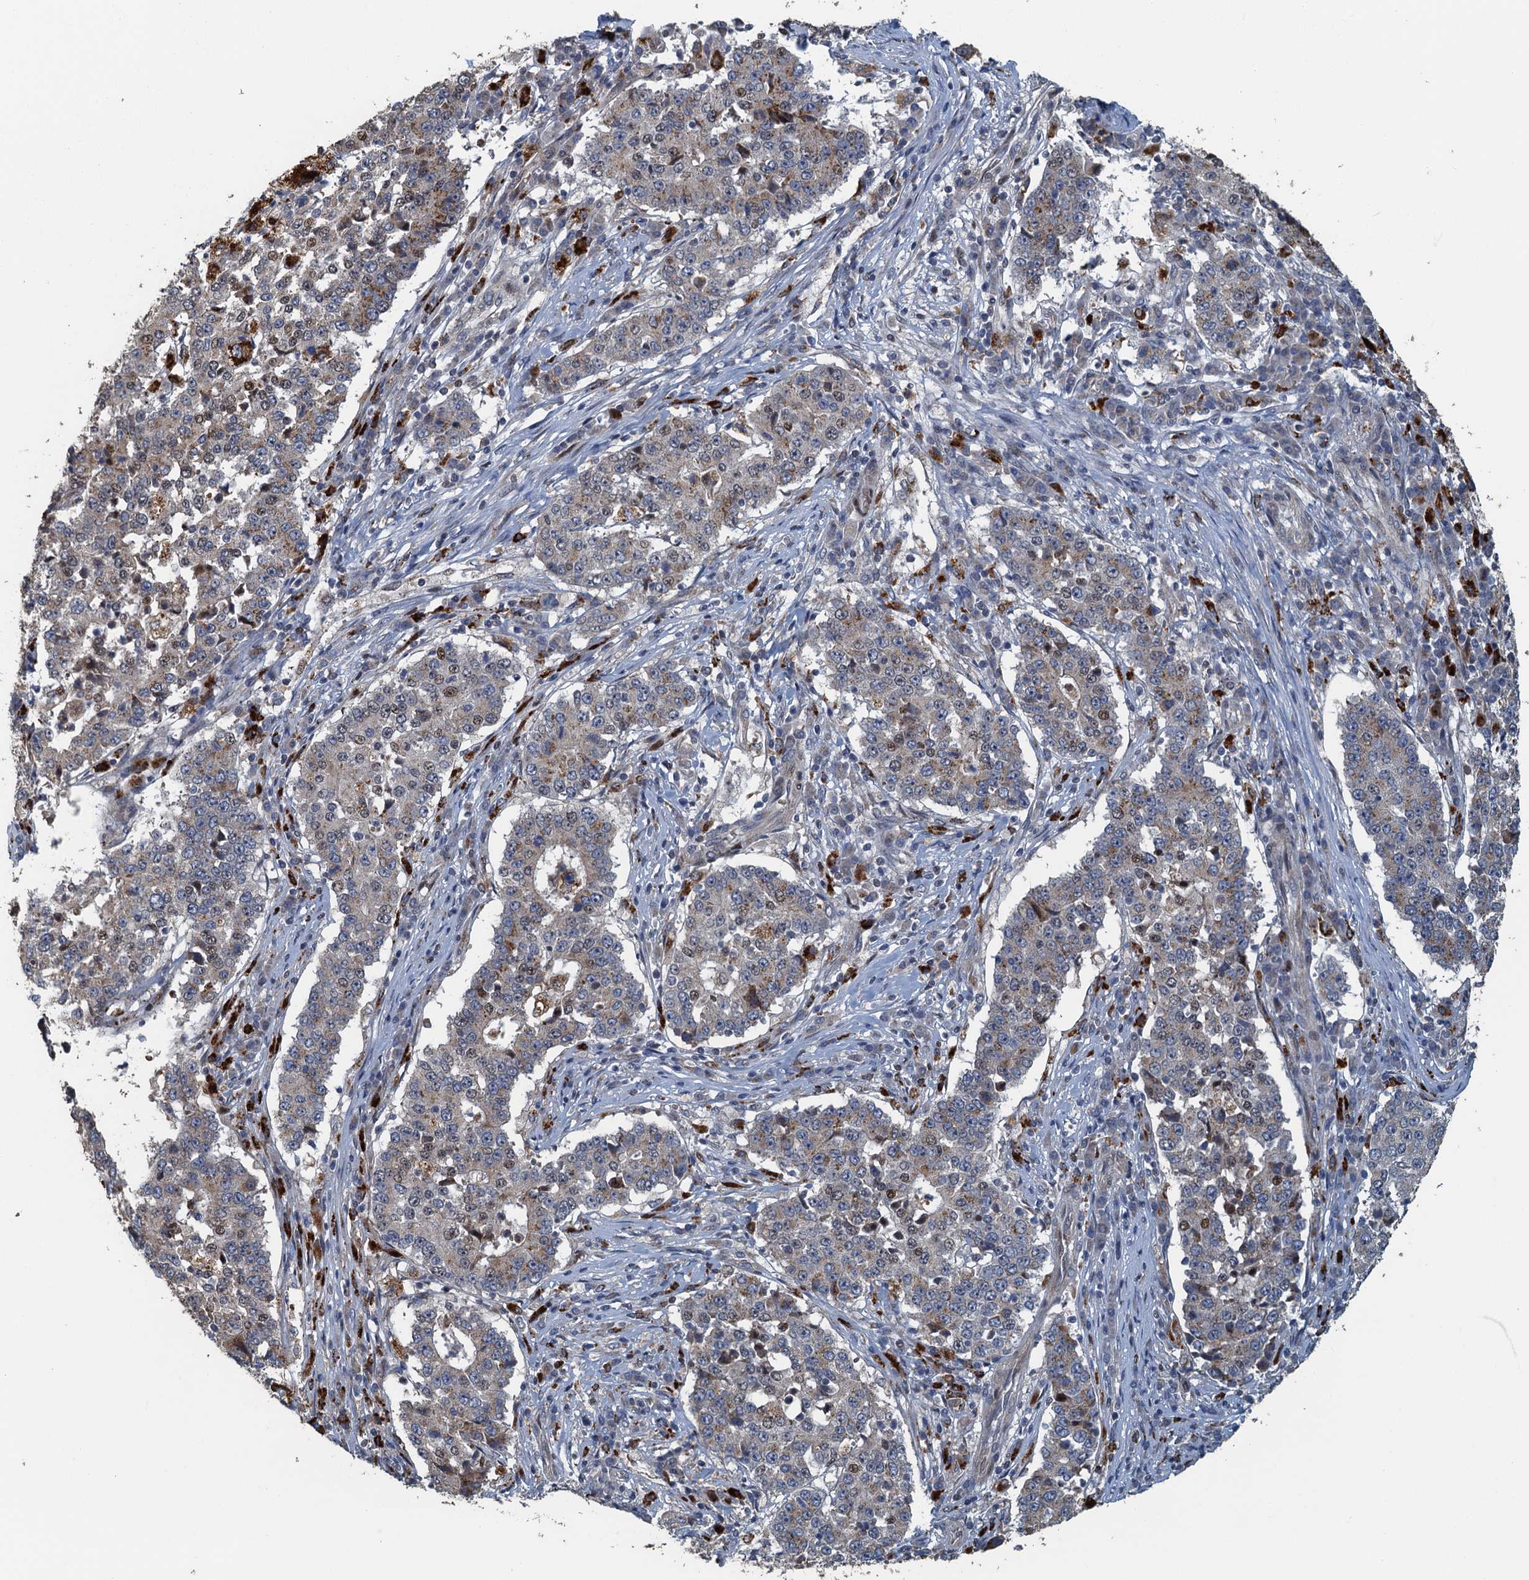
{"staining": {"intensity": "weak", "quantity": "<25%", "location": "cytoplasmic/membranous"}, "tissue": "stomach cancer", "cell_type": "Tumor cells", "image_type": "cancer", "snomed": [{"axis": "morphology", "description": "Adenocarcinoma, NOS"}, {"axis": "topography", "description": "Stomach"}], "caption": "Adenocarcinoma (stomach) was stained to show a protein in brown. There is no significant positivity in tumor cells.", "gene": "AGRN", "patient": {"sex": "male", "age": 59}}